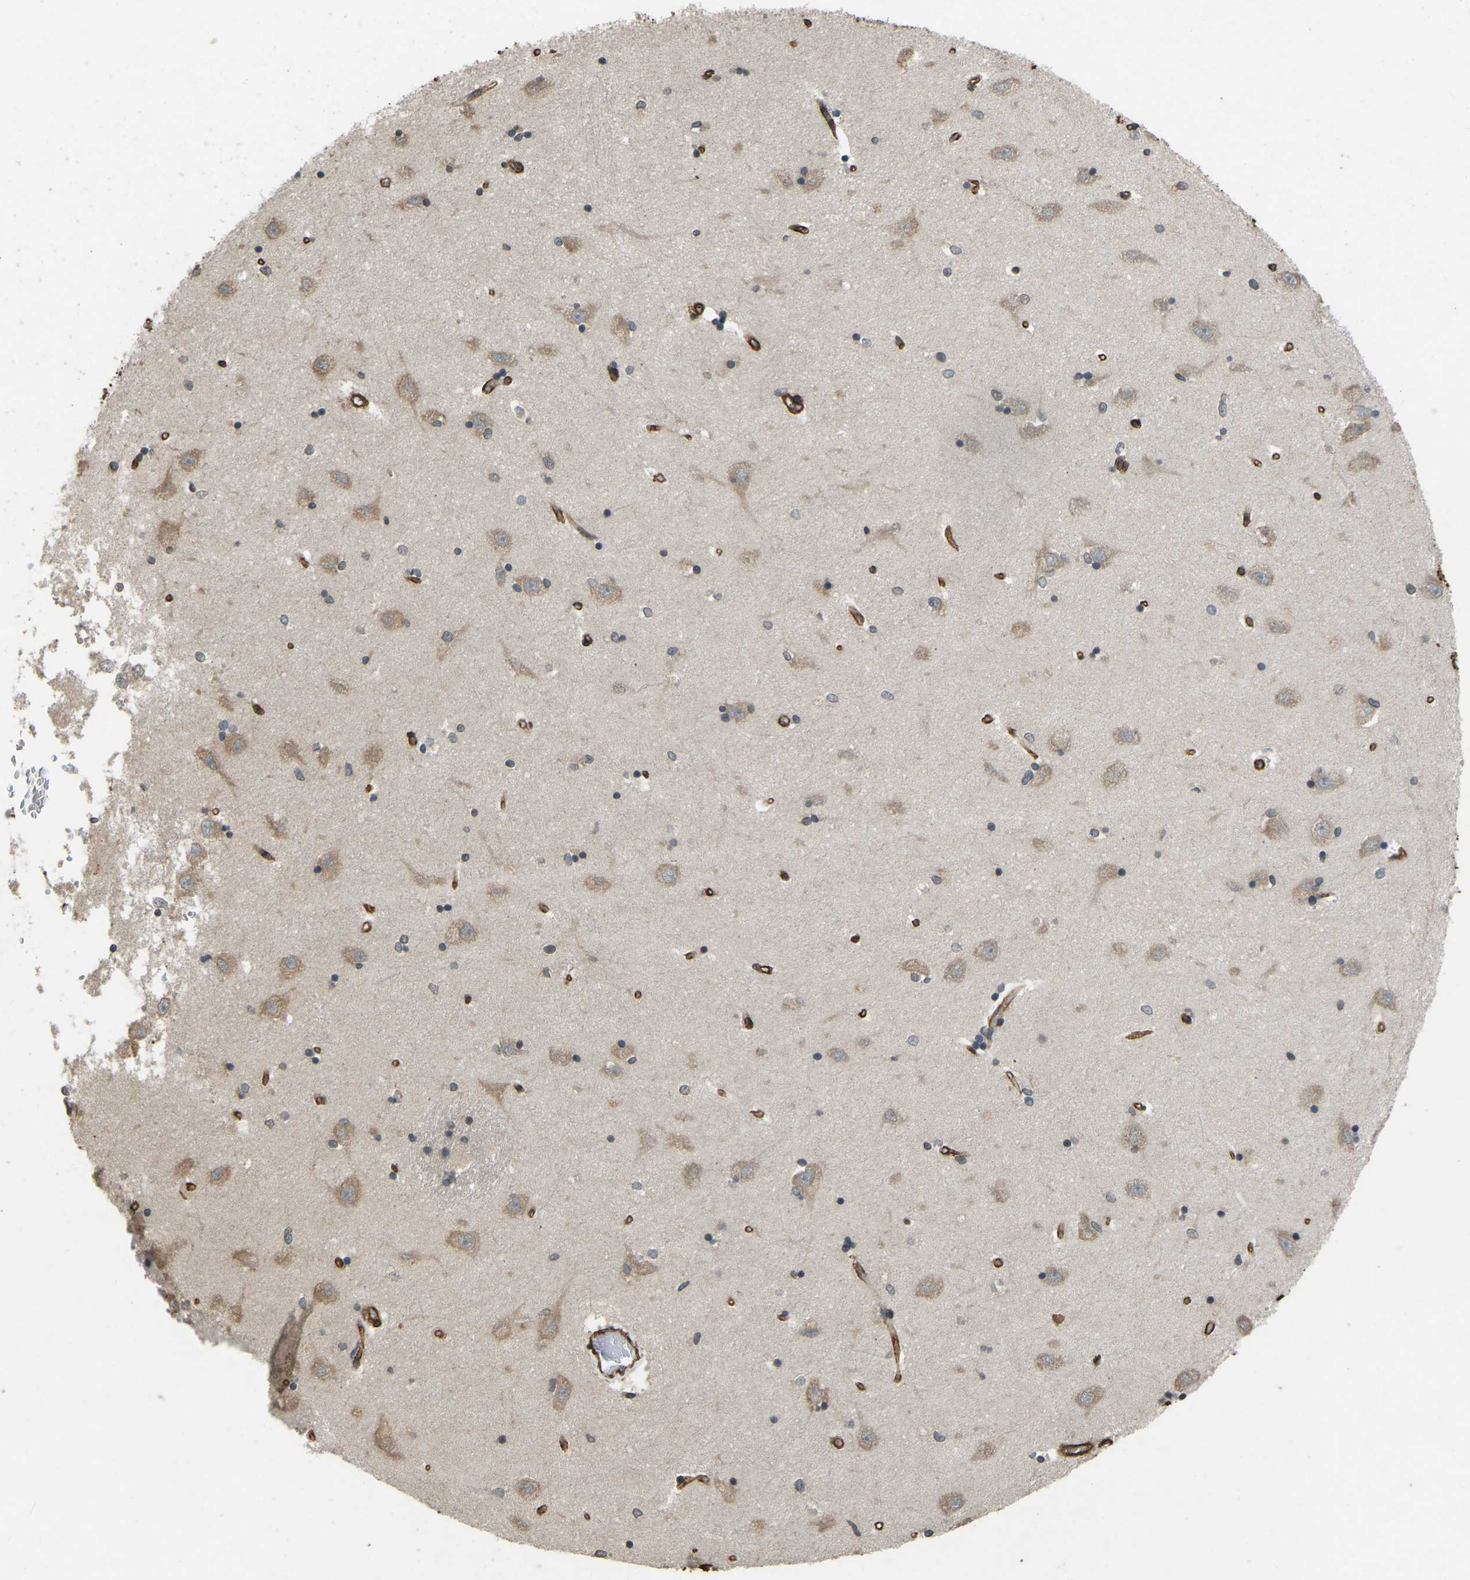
{"staining": {"intensity": "moderate", "quantity": "<25%", "location": "cytoplasmic/membranous"}, "tissue": "hippocampus", "cell_type": "Glial cells", "image_type": "normal", "snomed": [{"axis": "morphology", "description": "Normal tissue, NOS"}, {"axis": "topography", "description": "Hippocampus"}], "caption": "Immunohistochemical staining of normal hippocampus shows moderate cytoplasmic/membranous protein expression in approximately <25% of glial cells. (brown staining indicates protein expression, while blue staining denotes nuclei).", "gene": "NMB", "patient": {"sex": "male", "age": 45}}